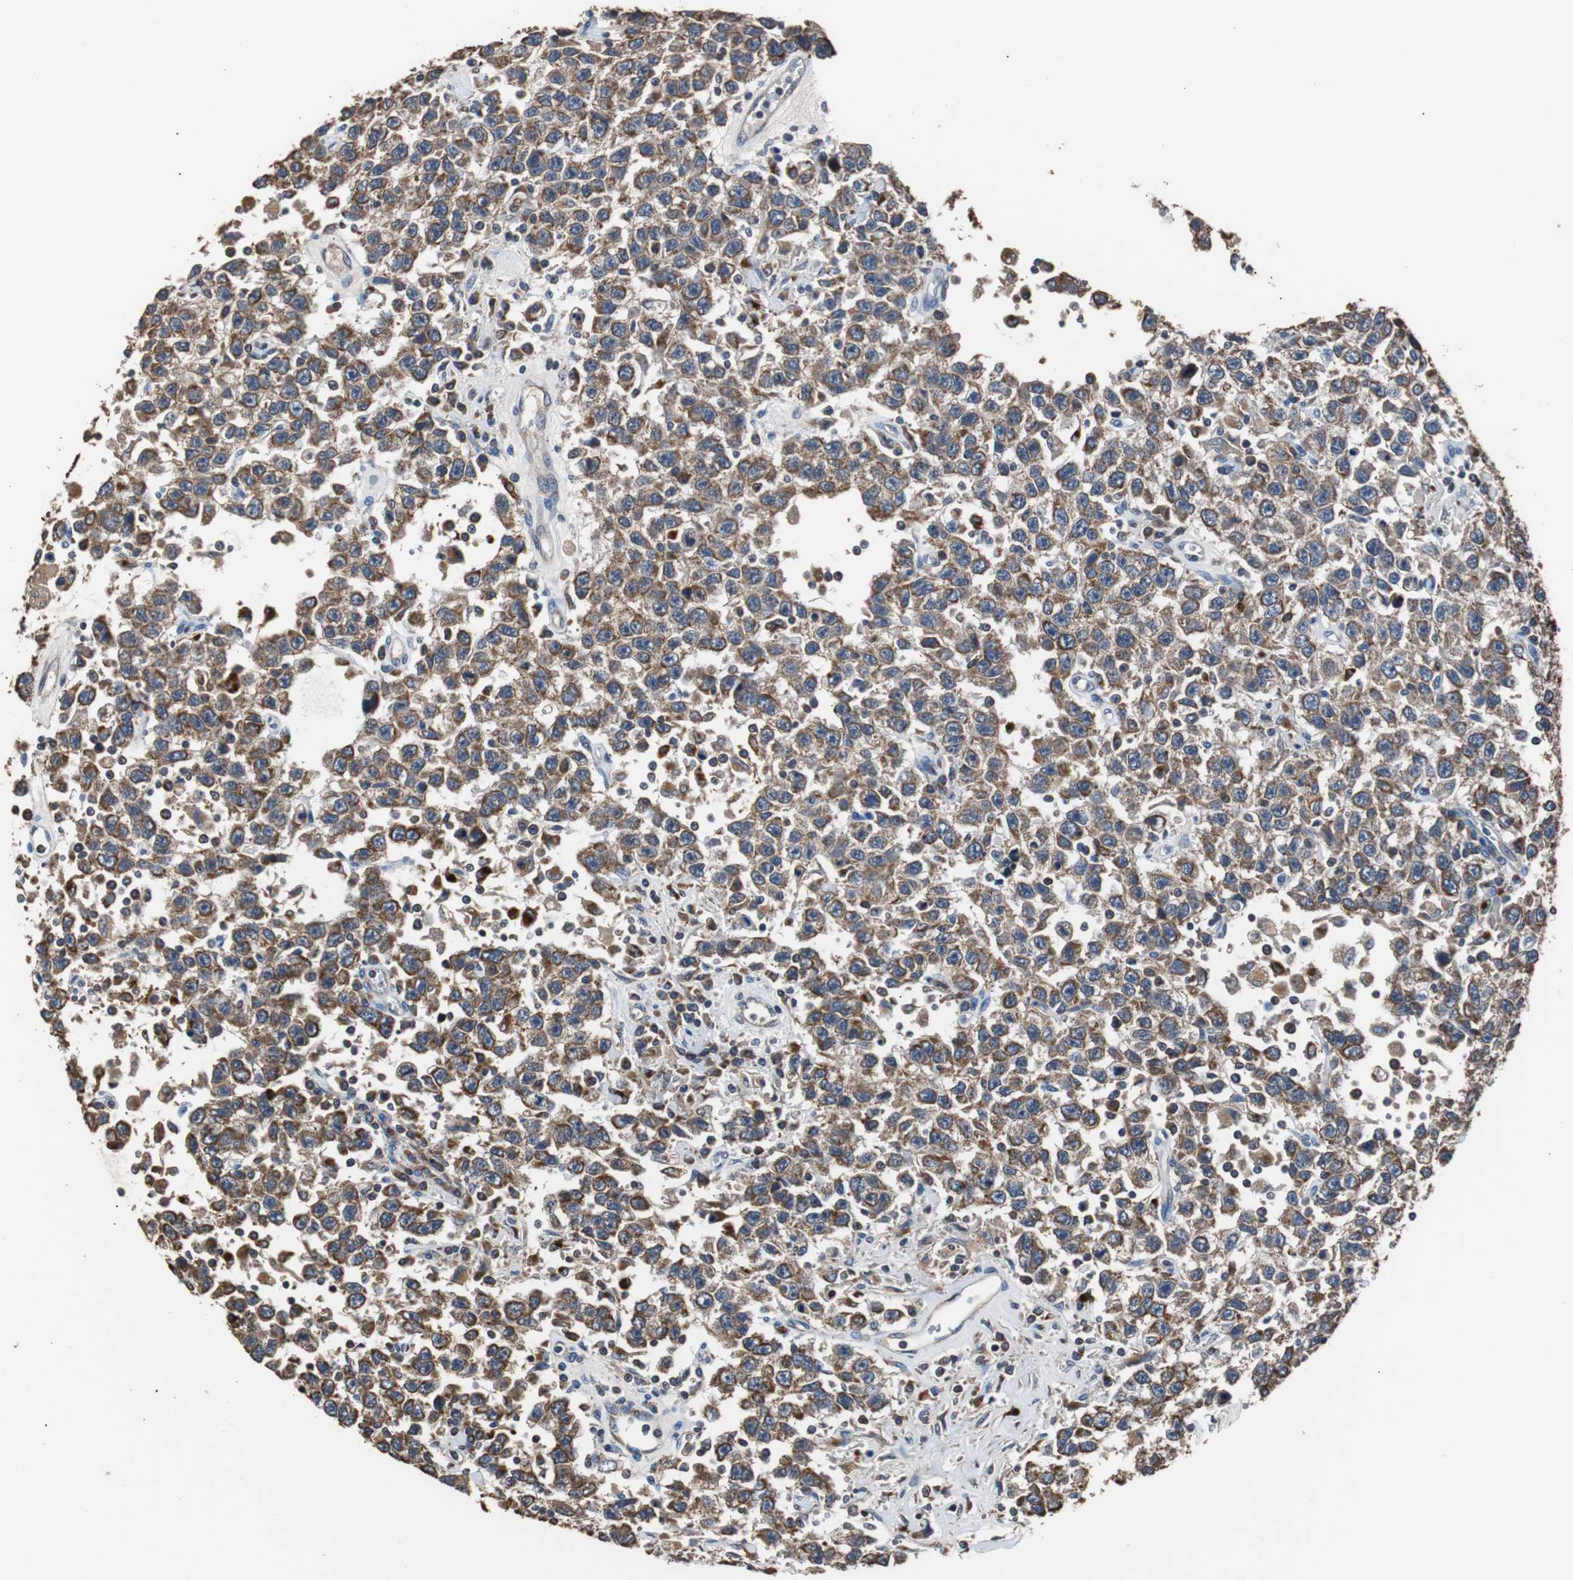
{"staining": {"intensity": "strong", "quantity": ">75%", "location": "cytoplasmic/membranous"}, "tissue": "testis cancer", "cell_type": "Tumor cells", "image_type": "cancer", "snomed": [{"axis": "morphology", "description": "Seminoma, NOS"}, {"axis": "topography", "description": "Testis"}], "caption": "A high-resolution image shows IHC staining of seminoma (testis), which demonstrates strong cytoplasmic/membranous staining in about >75% of tumor cells. The protein of interest is shown in brown color, while the nuclei are stained blue.", "gene": "PITRM1", "patient": {"sex": "male", "age": 41}}